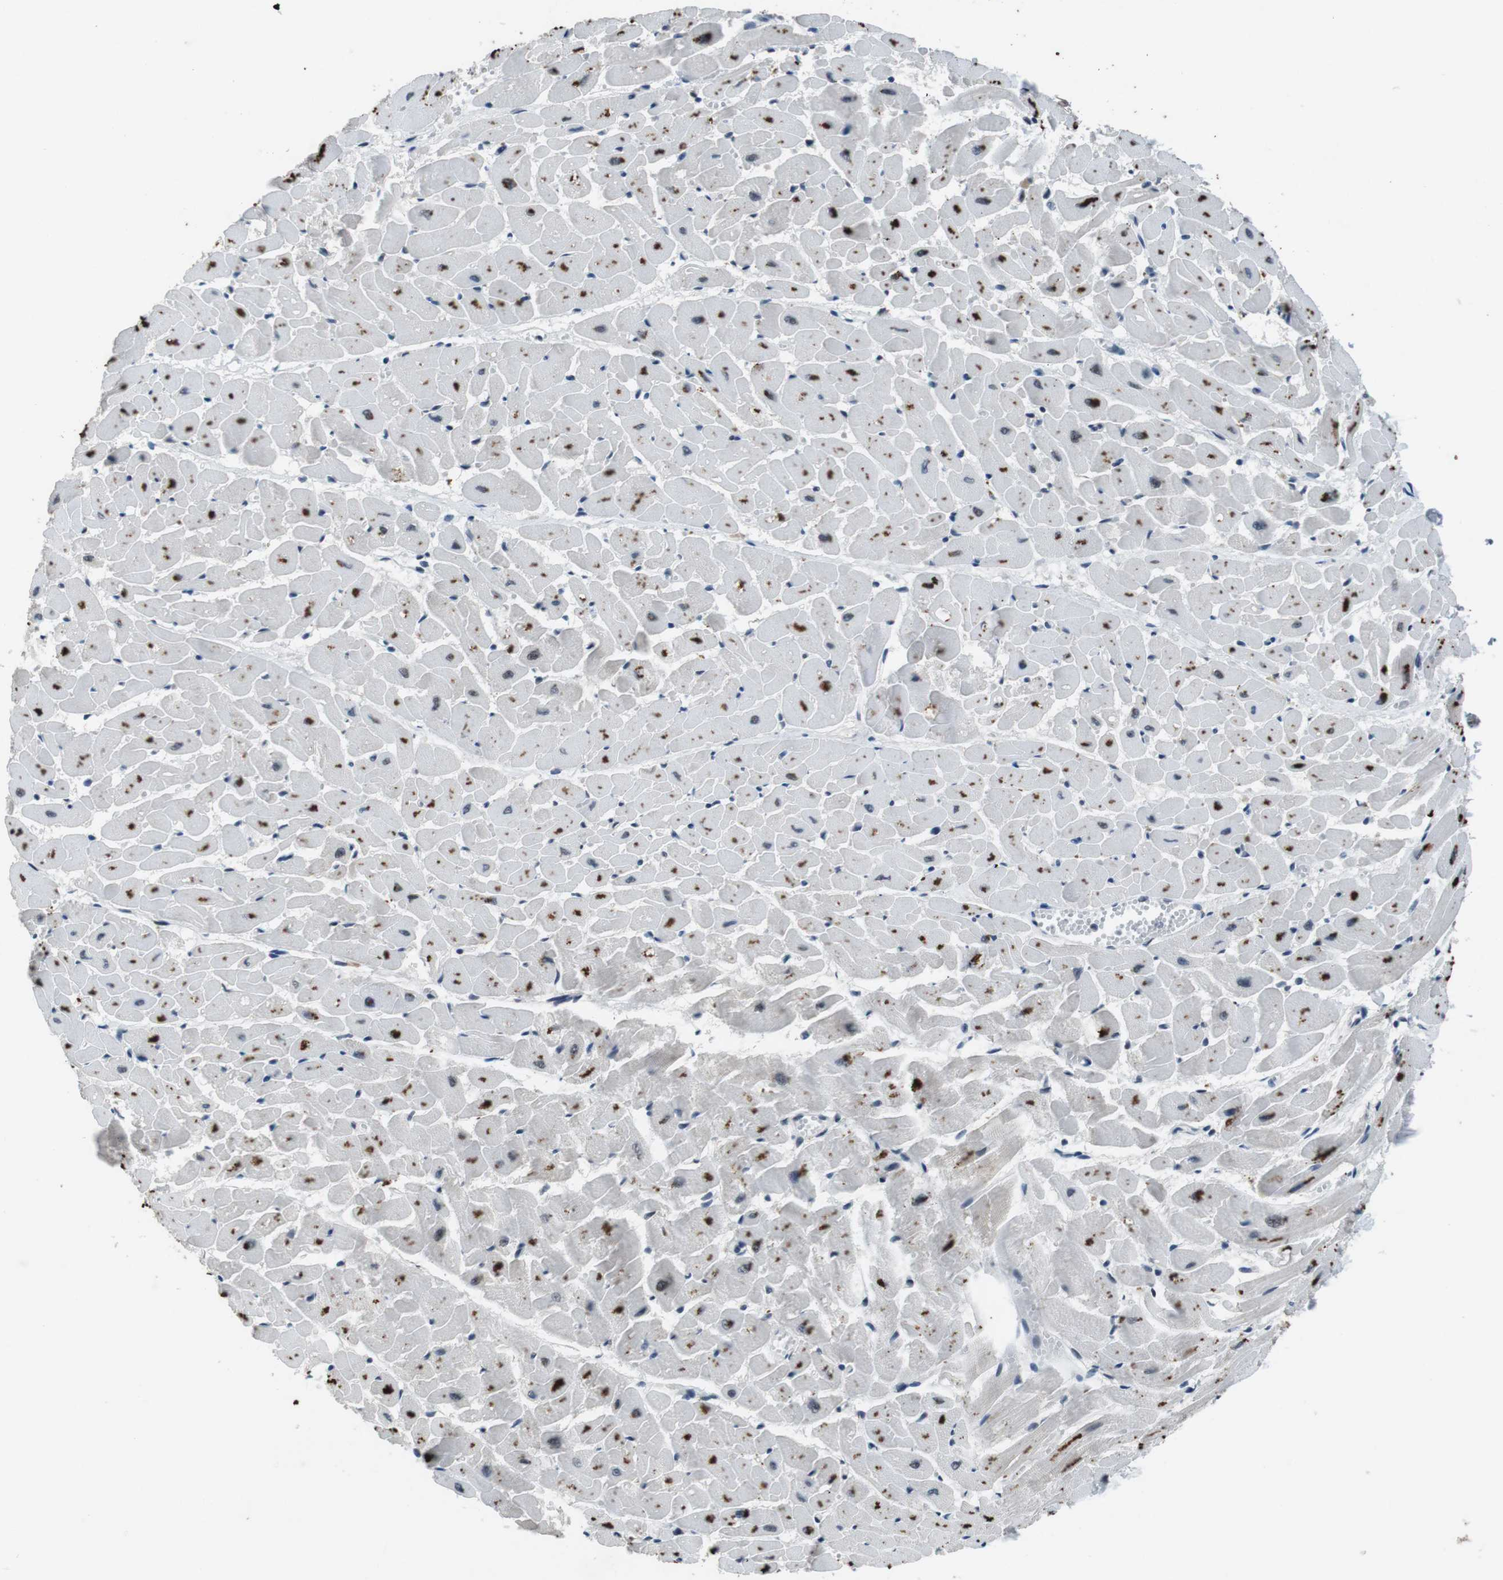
{"staining": {"intensity": "moderate", "quantity": "25%-75%", "location": "cytoplasmic/membranous"}, "tissue": "heart muscle", "cell_type": "Cardiomyocytes", "image_type": "normal", "snomed": [{"axis": "morphology", "description": "Normal tissue, NOS"}, {"axis": "topography", "description": "Heart"}], "caption": "IHC of unremarkable heart muscle exhibits medium levels of moderate cytoplasmic/membranous staining in about 25%-75% of cardiomyocytes. (DAB = brown stain, brightfield microscopy at high magnification).", "gene": "USP7", "patient": {"sex": "female", "age": 19}}